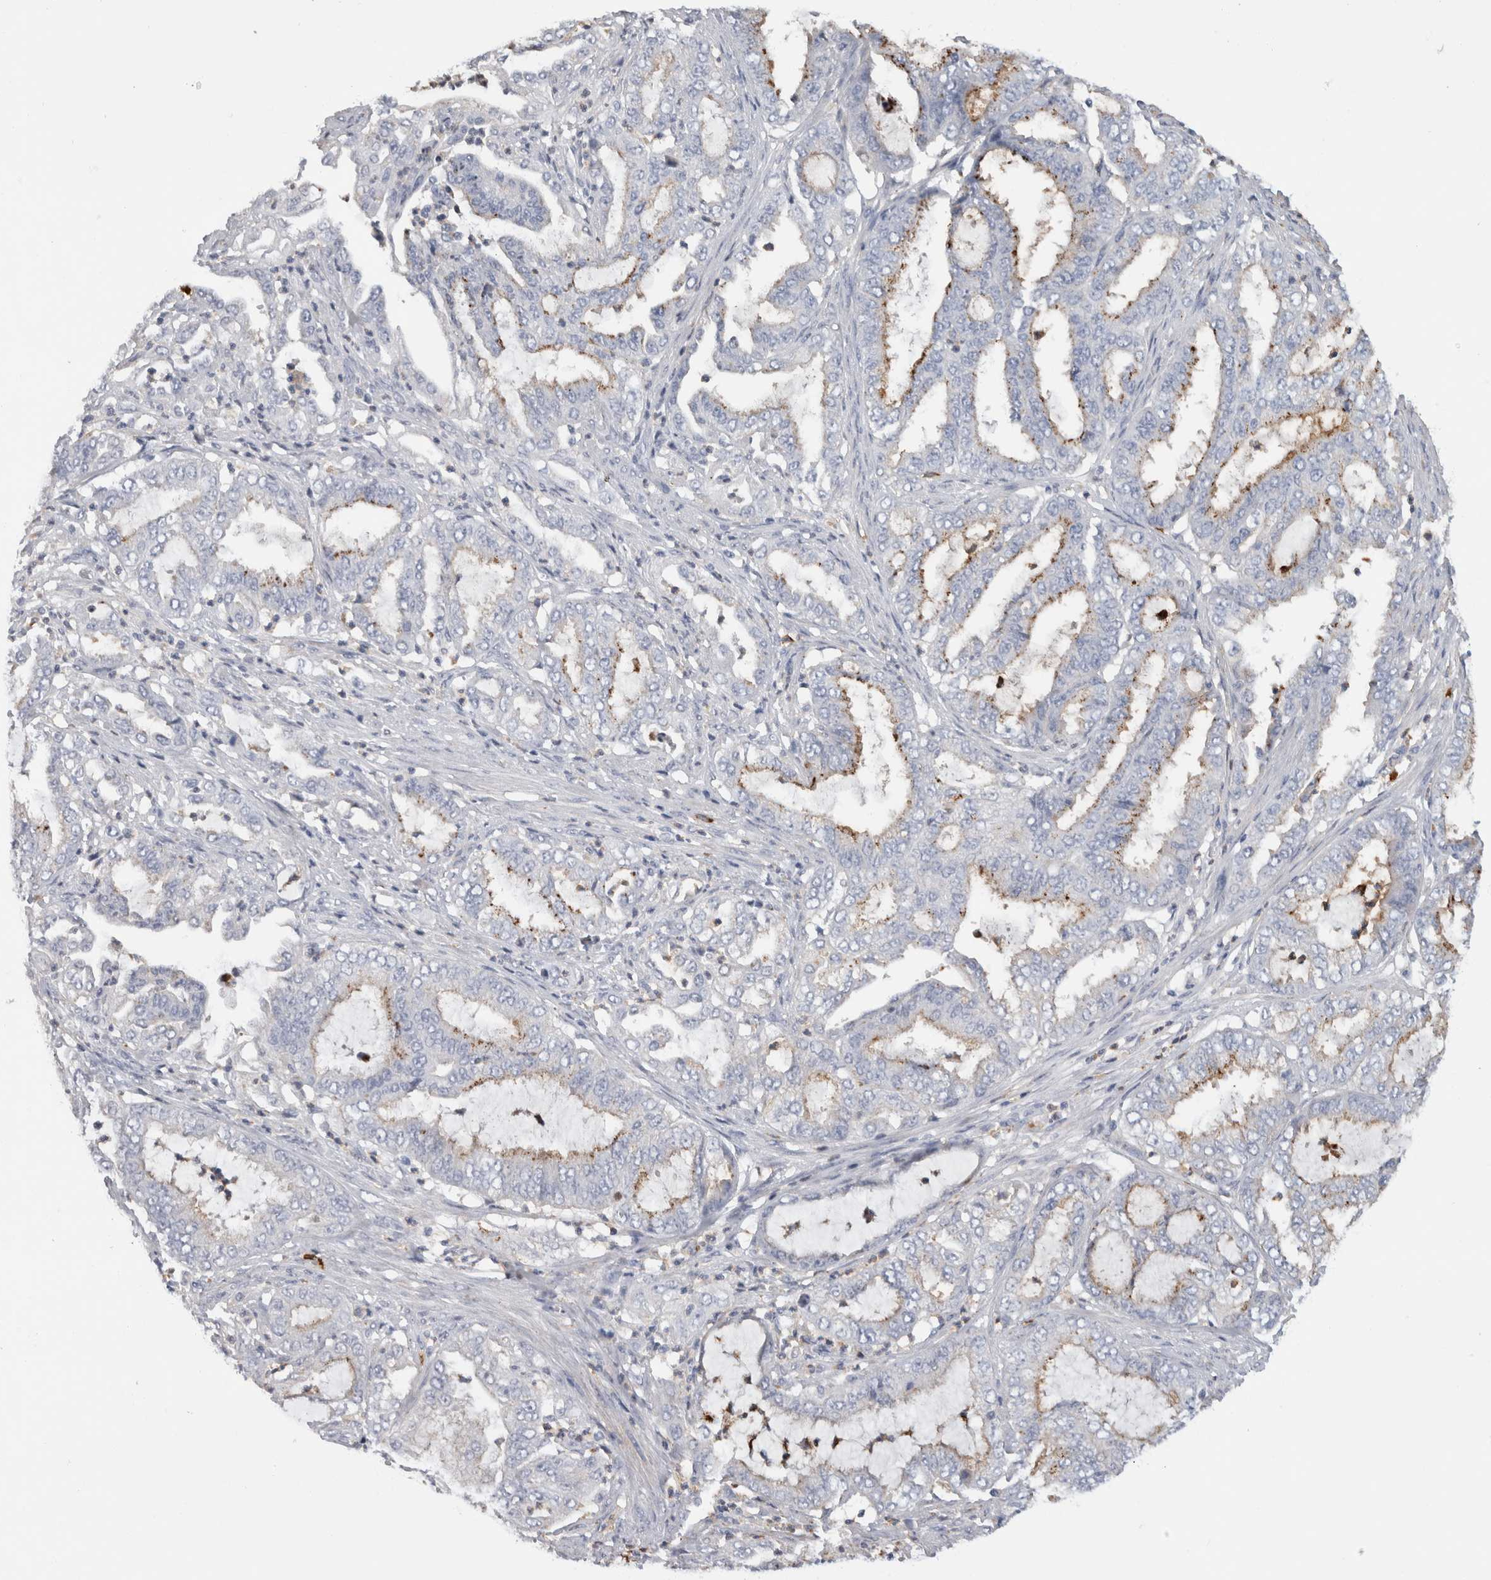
{"staining": {"intensity": "moderate", "quantity": "25%-75%", "location": "cytoplasmic/membranous"}, "tissue": "endometrial cancer", "cell_type": "Tumor cells", "image_type": "cancer", "snomed": [{"axis": "morphology", "description": "Adenocarcinoma, NOS"}, {"axis": "topography", "description": "Endometrium"}], "caption": "About 25%-75% of tumor cells in human endometrial adenocarcinoma reveal moderate cytoplasmic/membranous protein positivity as visualized by brown immunohistochemical staining.", "gene": "CD63", "patient": {"sex": "female", "age": 51}}